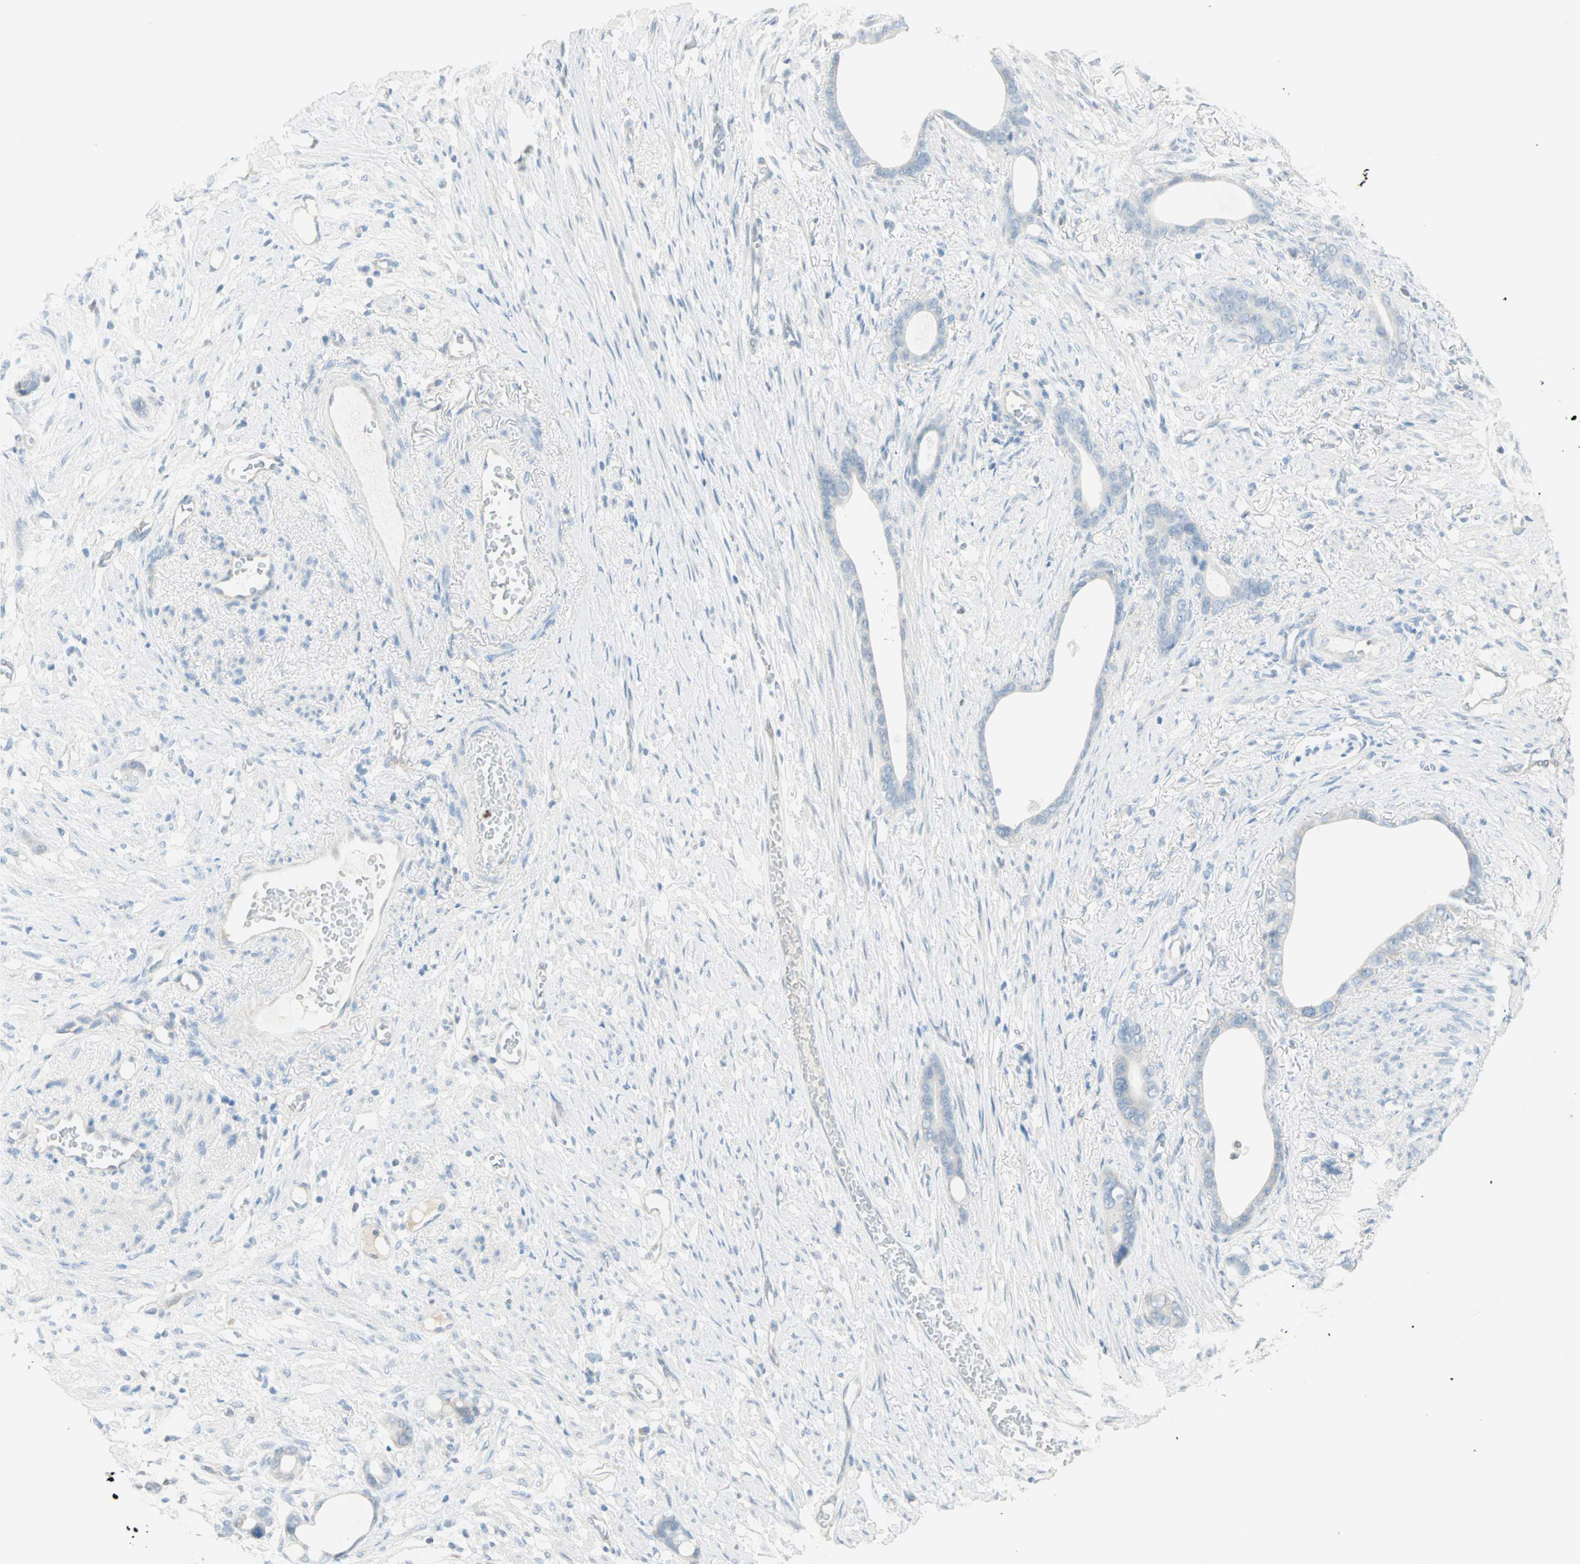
{"staining": {"intensity": "negative", "quantity": "none", "location": "none"}, "tissue": "stomach cancer", "cell_type": "Tumor cells", "image_type": "cancer", "snomed": [{"axis": "morphology", "description": "Adenocarcinoma, NOS"}, {"axis": "topography", "description": "Stomach"}], "caption": "A high-resolution histopathology image shows IHC staining of stomach cancer, which displays no significant positivity in tumor cells.", "gene": "MLLT10", "patient": {"sex": "female", "age": 75}}